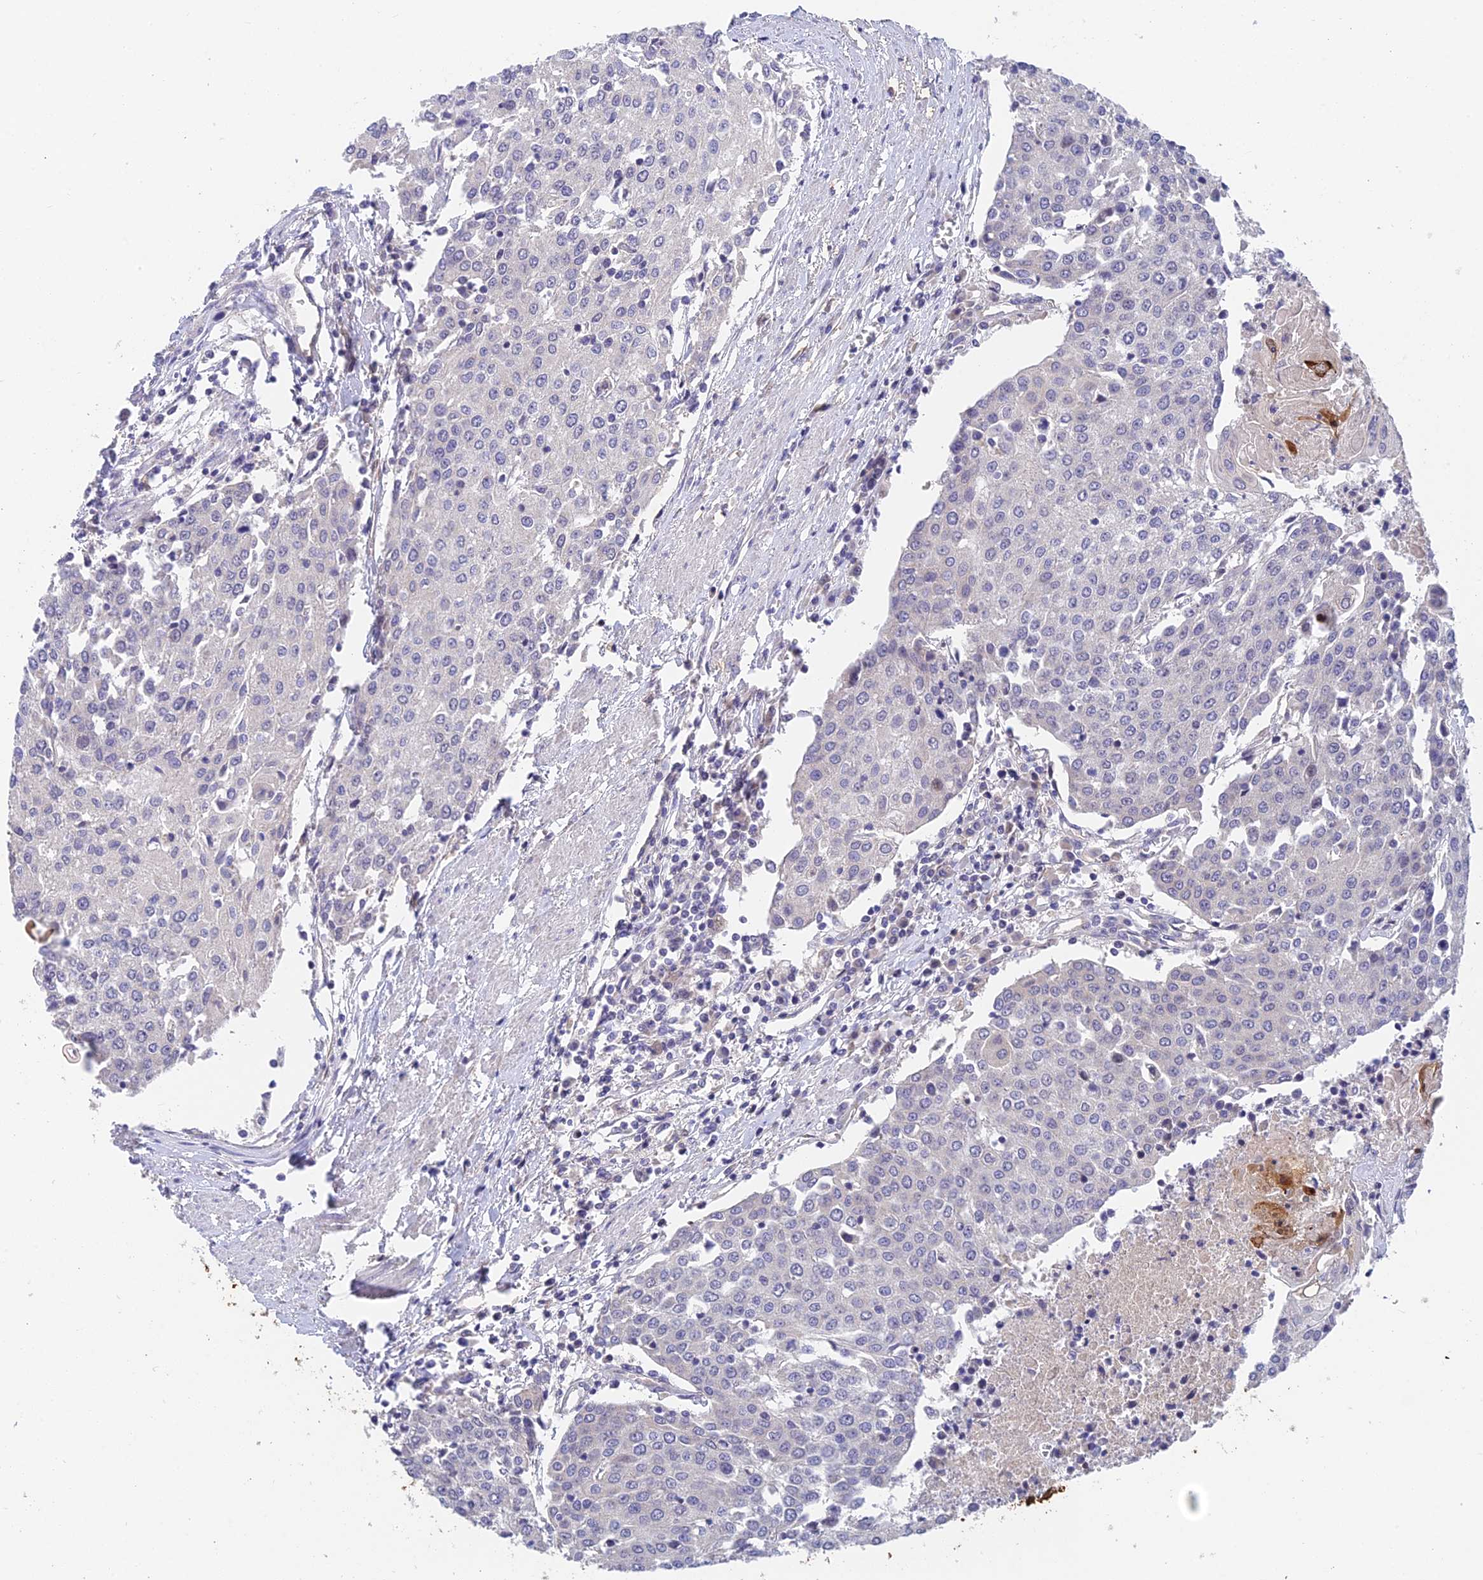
{"staining": {"intensity": "negative", "quantity": "none", "location": "none"}, "tissue": "urothelial cancer", "cell_type": "Tumor cells", "image_type": "cancer", "snomed": [{"axis": "morphology", "description": "Urothelial carcinoma, High grade"}, {"axis": "topography", "description": "Urinary bladder"}], "caption": "Immunohistochemistry photomicrograph of neoplastic tissue: human urothelial cancer stained with DAB (3,3'-diaminobenzidine) reveals no significant protein staining in tumor cells.", "gene": "ADAMTS13", "patient": {"sex": "female", "age": 85}}